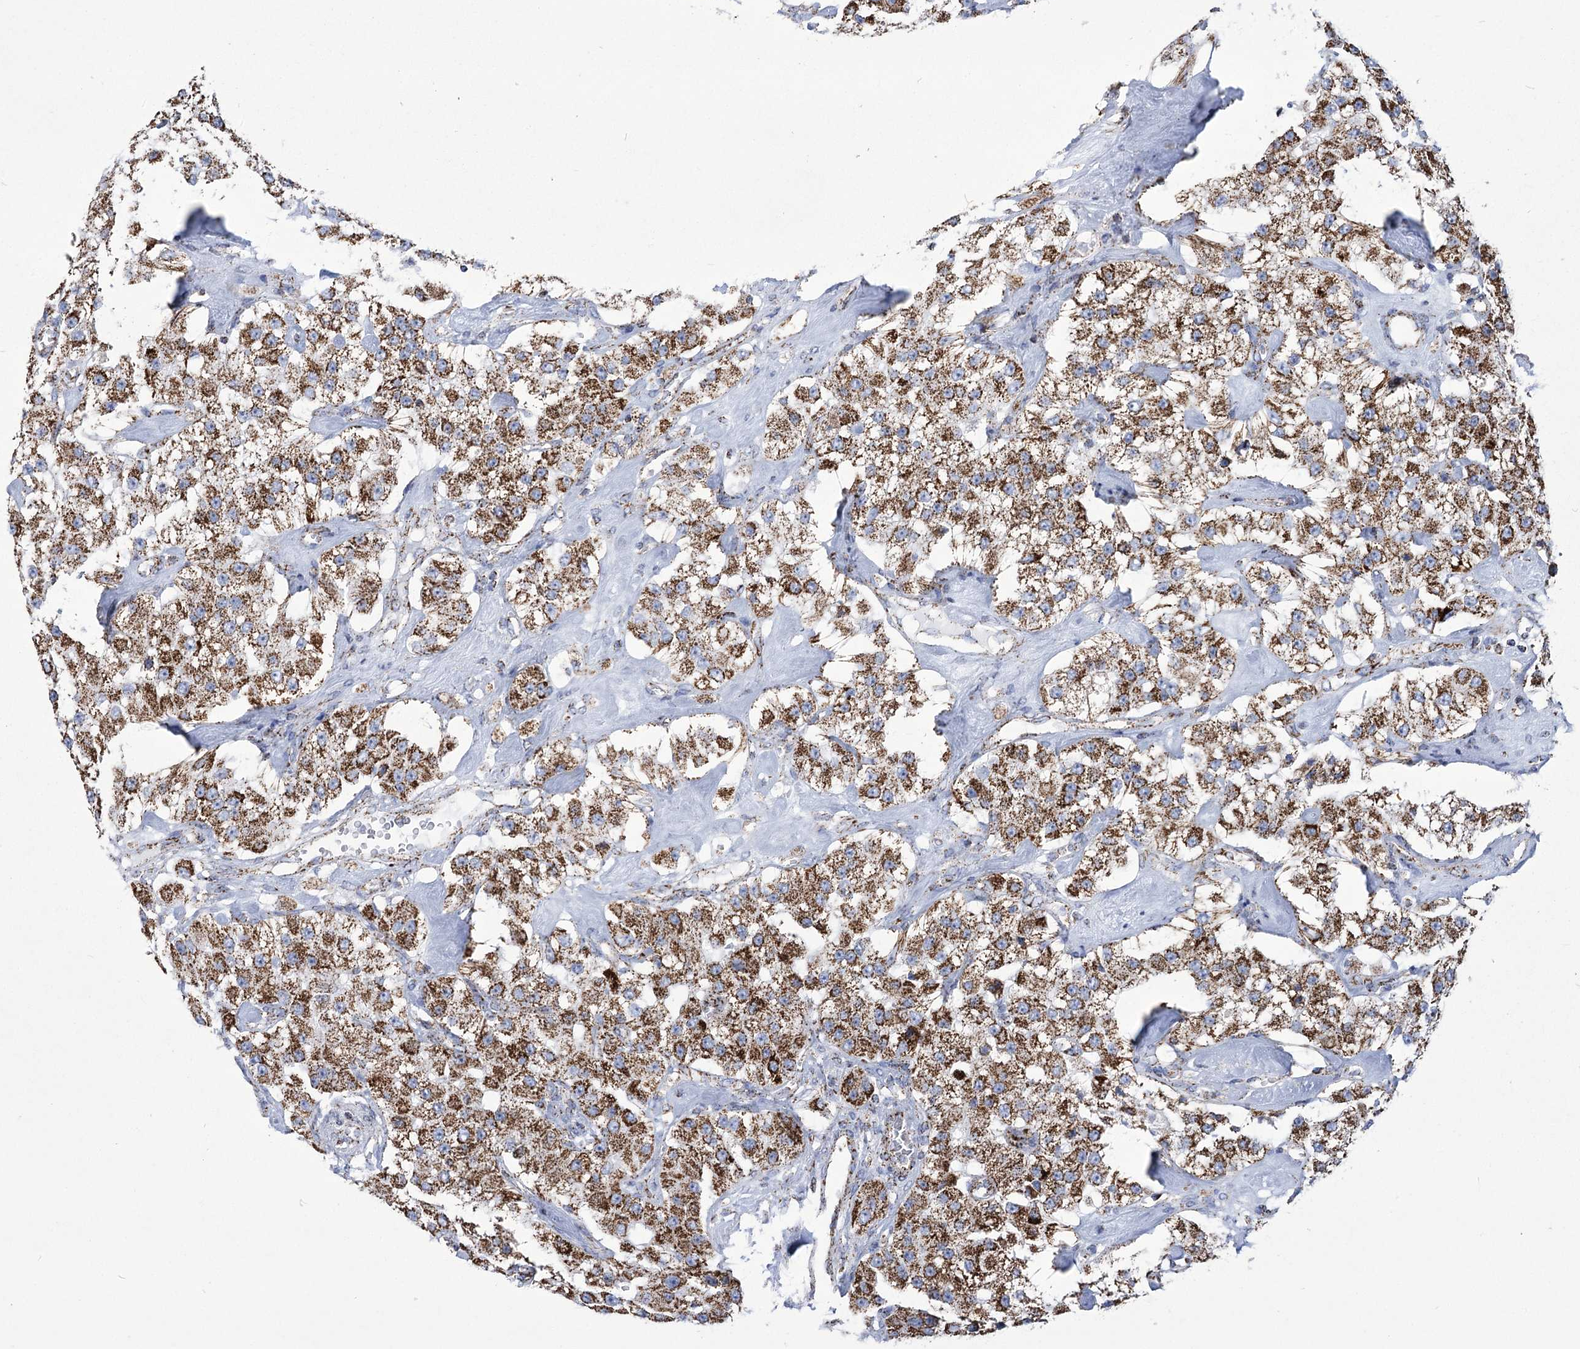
{"staining": {"intensity": "strong", "quantity": ">75%", "location": "cytoplasmic/membranous"}, "tissue": "carcinoid", "cell_type": "Tumor cells", "image_type": "cancer", "snomed": [{"axis": "morphology", "description": "Carcinoid, malignant, NOS"}, {"axis": "topography", "description": "Pancreas"}], "caption": "Immunohistochemical staining of carcinoid (malignant) shows strong cytoplasmic/membranous protein positivity in approximately >75% of tumor cells.", "gene": "PDHB", "patient": {"sex": "male", "age": 41}}